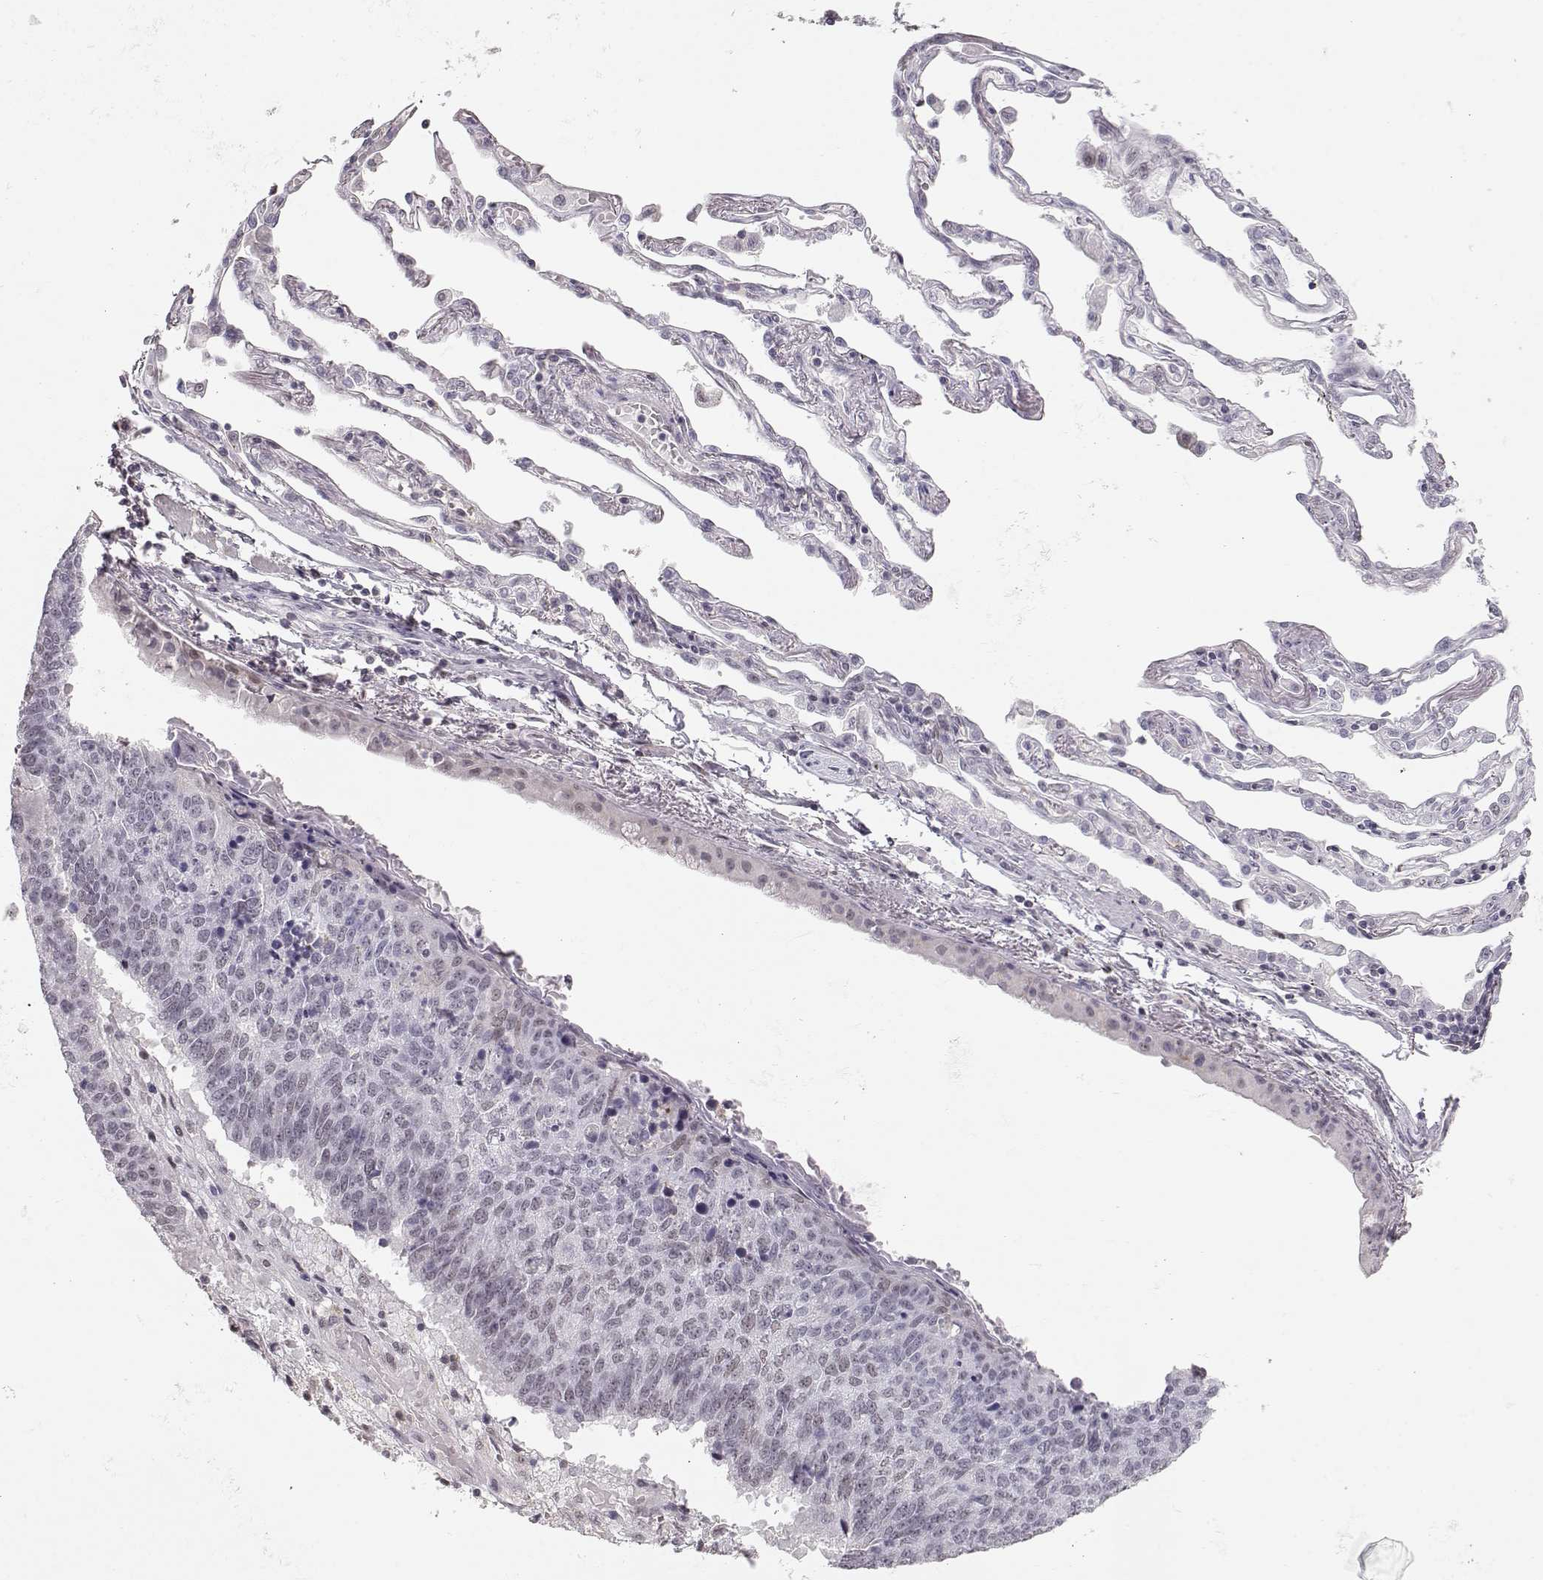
{"staining": {"intensity": "negative", "quantity": "none", "location": "none"}, "tissue": "lung cancer", "cell_type": "Tumor cells", "image_type": "cancer", "snomed": [{"axis": "morphology", "description": "Squamous cell carcinoma, NOS"}, {"axis": "topography", "description": "Lung"}], "caption": "The immunohistochemistry (IHC) histopathology image has no significant expression in tumor cells of lung cancer tissue.", "gene": "TEPP", "patient": {"sex": "male", "age": 73}}